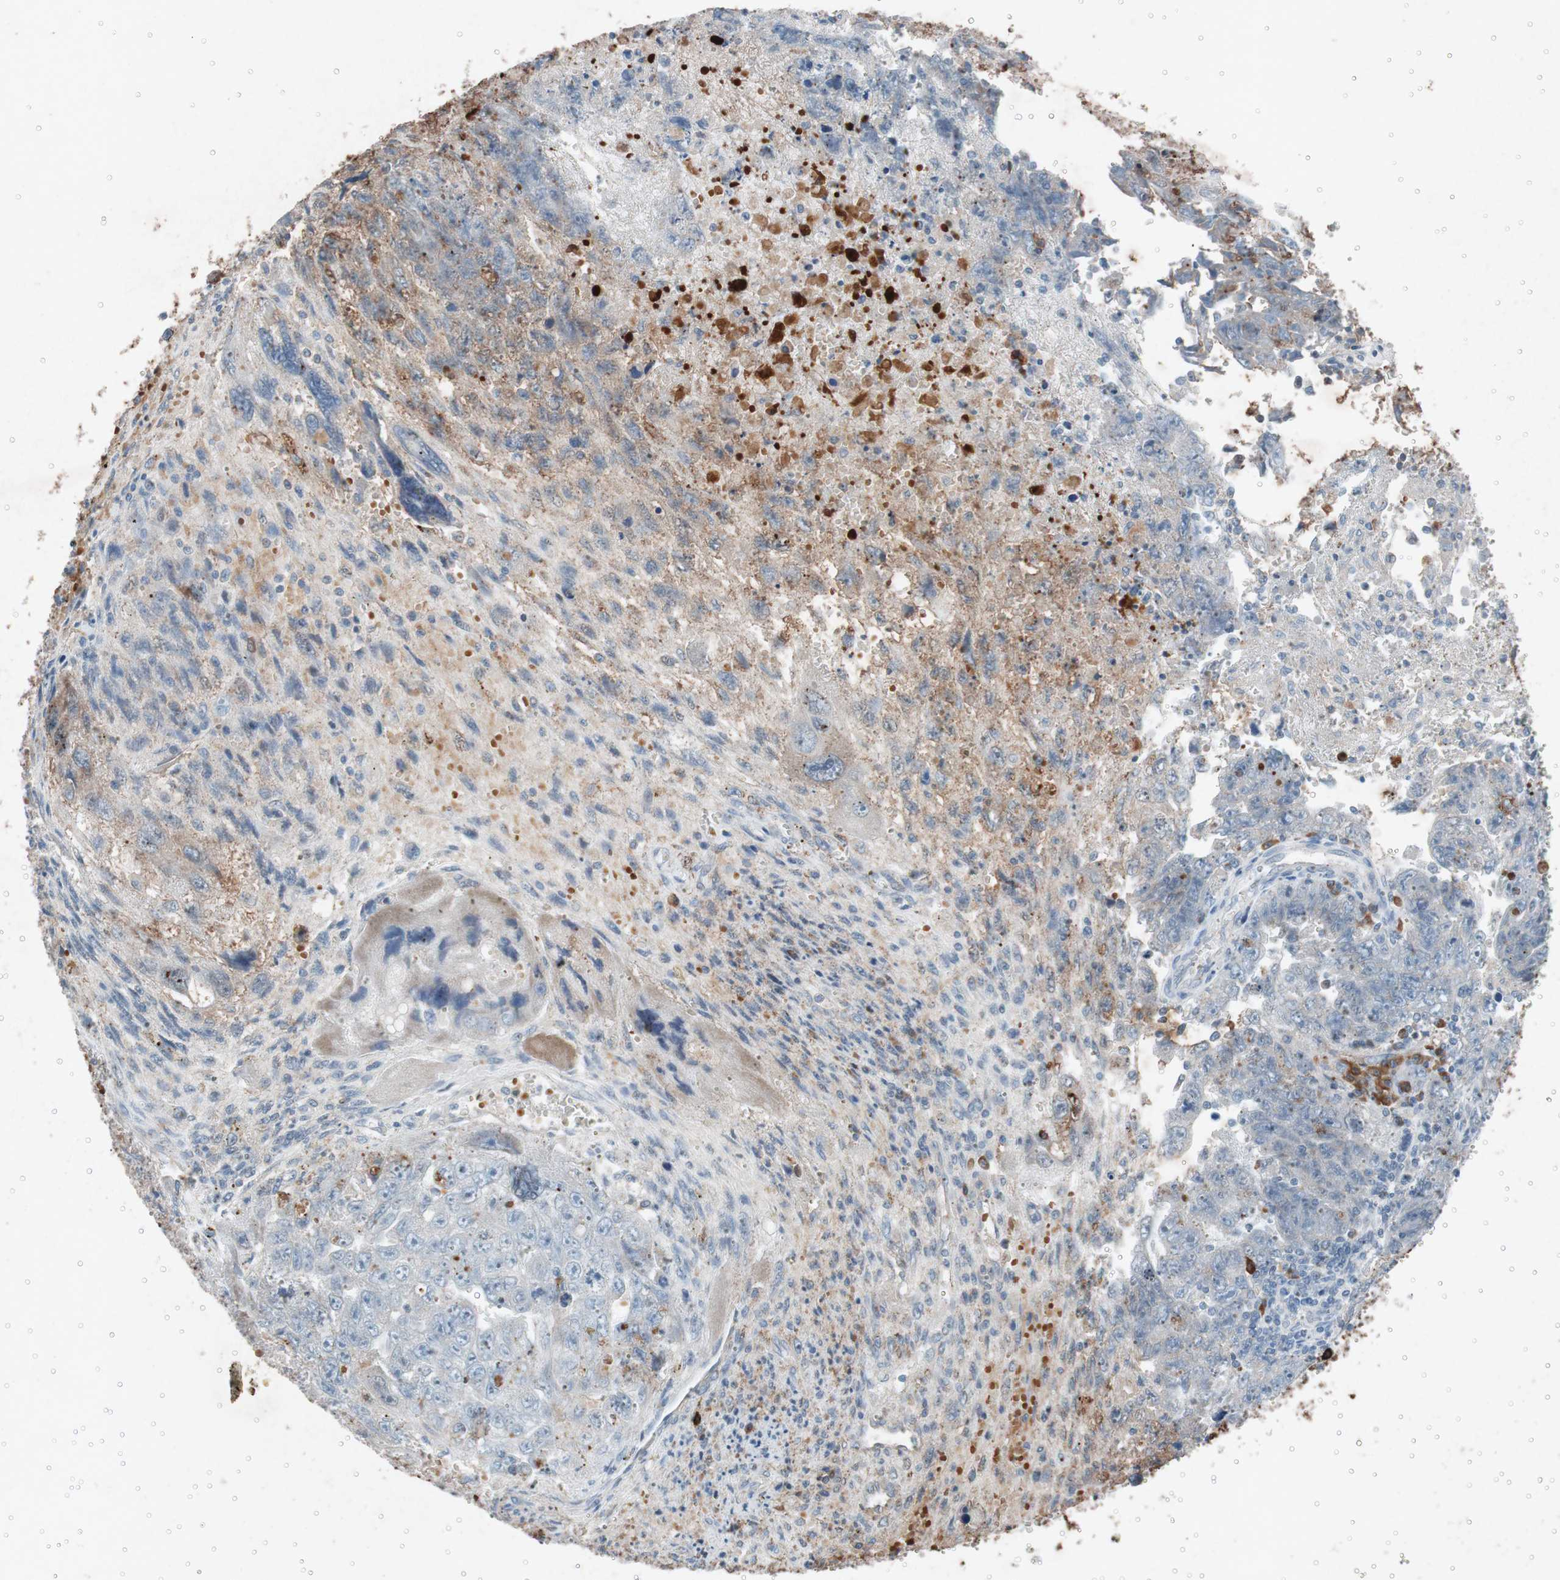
{"staining": {"intensity": "weak", "quantity": "<25%", "location": "cytoplasmic/membranous"}, "tissue": "testis cancer", "cell_type": "Tumor cells", "image_type": "cancer", "snomed": [{"axis": "morphology", "description": "Carcinoma, Embryonal, NOS"}, {"axis": "topography", "description": "Testis"}], "caption": "Immunohistochemistry (IHC) of testis cancer reveals no expression in tumor cells.", "gene": "GRB7", "patient": {"sex": "male", "age": 28}}